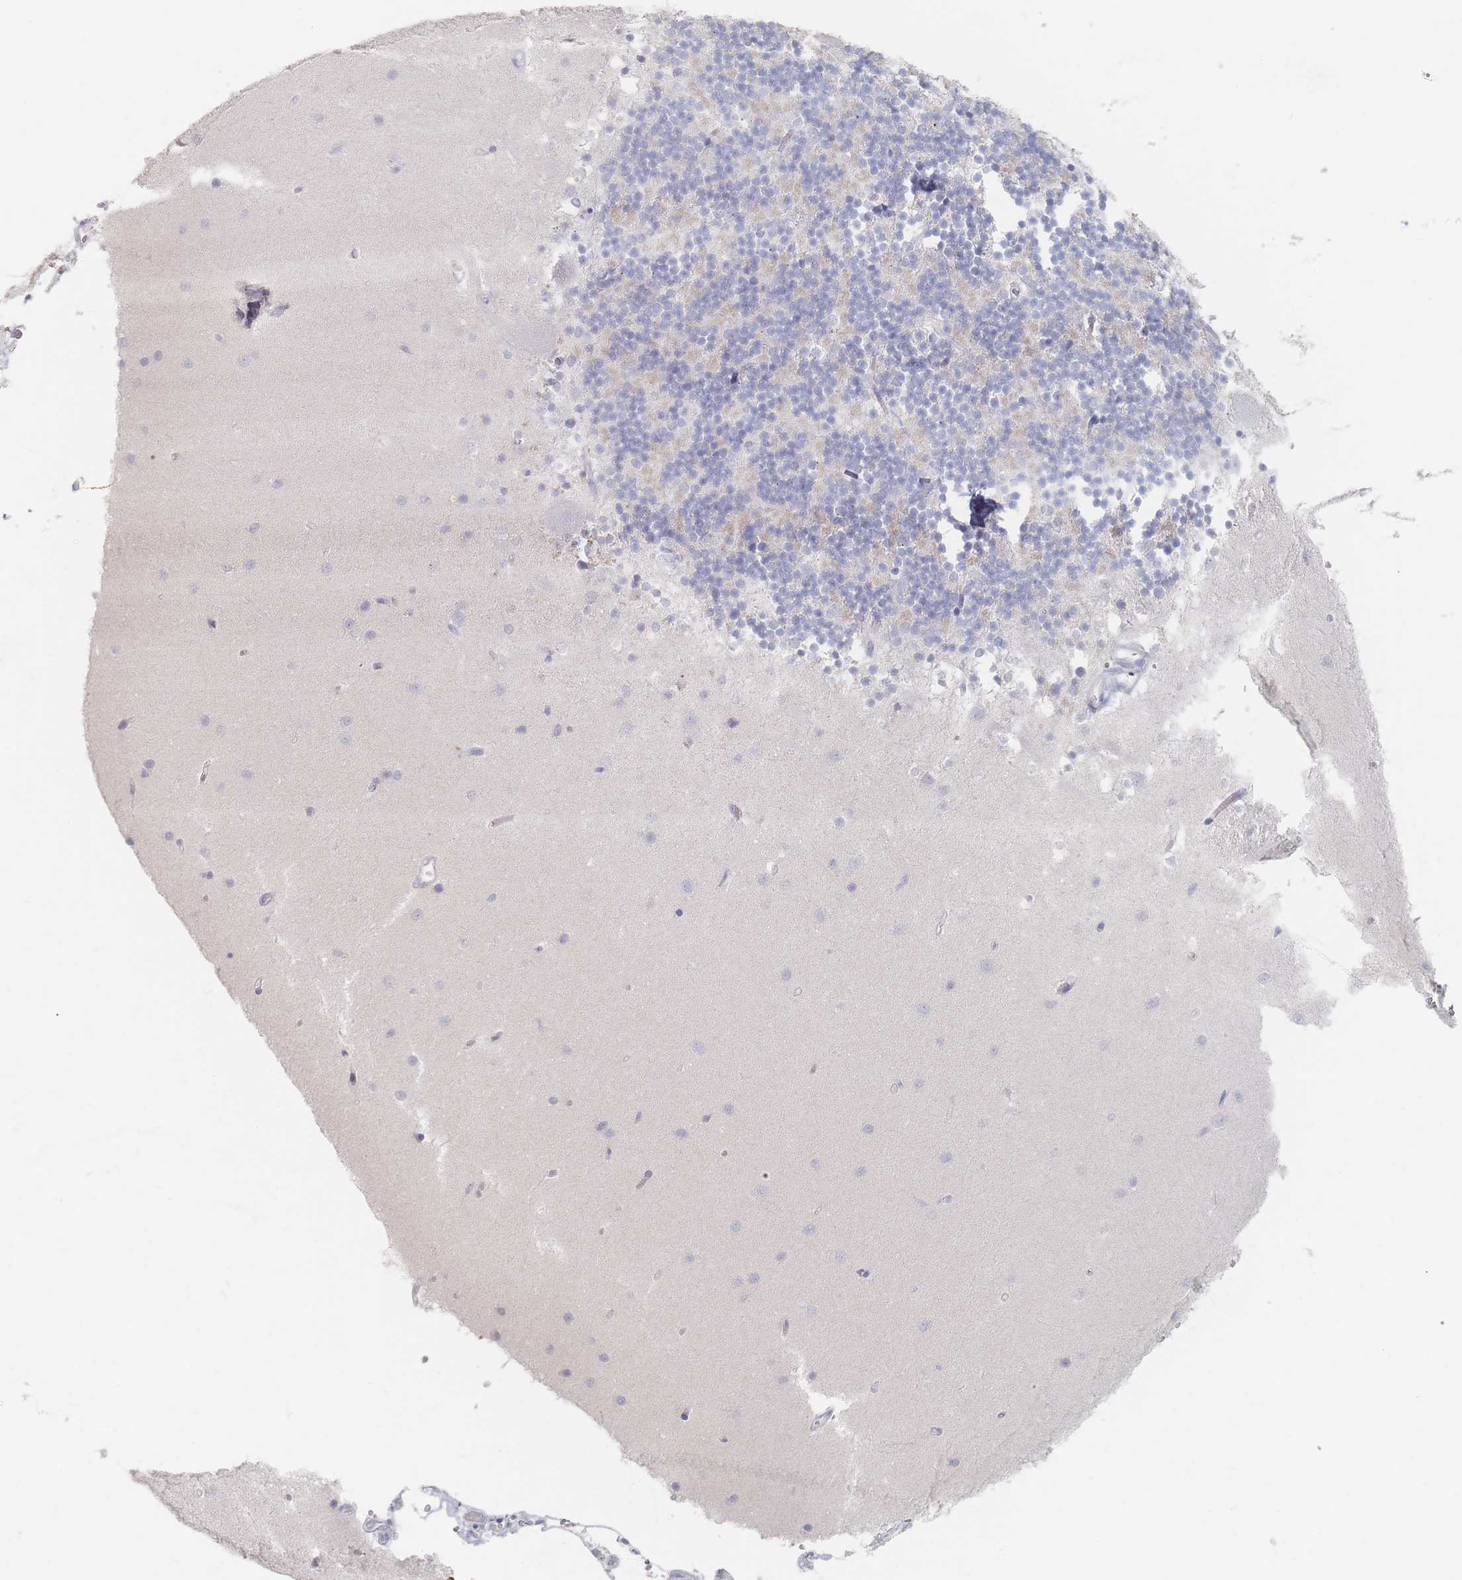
{"staining": {"intensity": "negative", "quantity": "none", "location": "none"}, "tissue": "cerebellum", "cell_type": "Cells in granular layer", "image_type": "normal", "snomed": [{"axis": "morphology", "description": "Normal tissue, NOS"}, {"axis": "topography", "description": "Cerebellum"}], "caption": "IHC histopathology image of unremarkable cerebellum stained for a protein (brown), which displays no staining in cells in granular layer.", "gene": "CD37", "patient": {"sex": "male", "age": 54}}